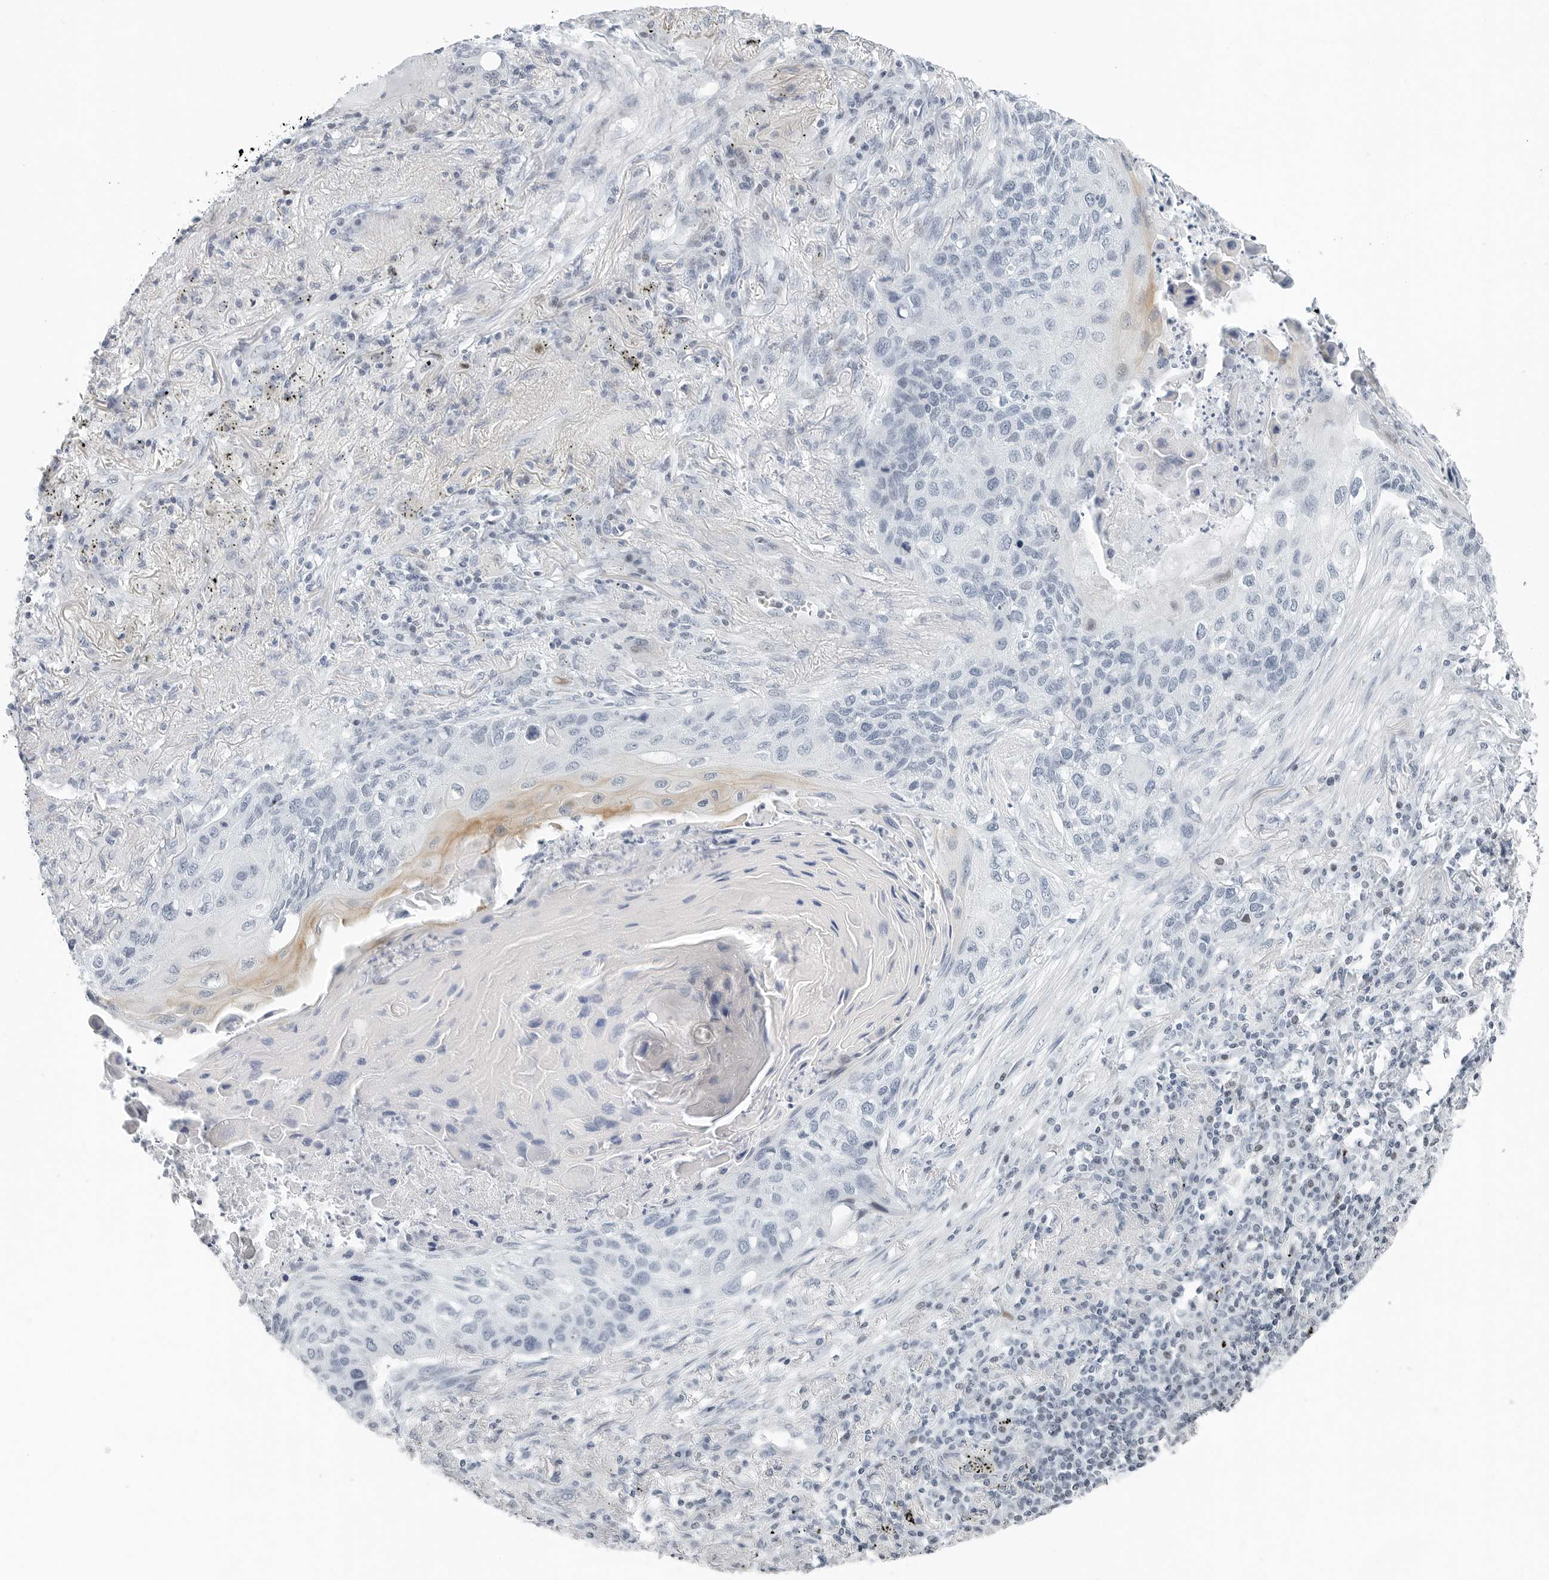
{"staining": {"intensity": "negative", "quantity": "none", "location": "none"}, "tissue": "lung cancer", "cell_type": "Tumor cells", "image_type": "cancer", "snomed": [{"axis": "morphology", "description": "Squamous cell carcinoma, NOS"}, {"axis": "topography", "description": "Lung"}], "caption": "DAB (3,3'-diaminobenzidine) immunohistochemical staining of lung squamous cell carcinoma shows no significant staining in tumor cells.", "gene": "NTMT2", "patient": {"sex": "female", "age": 63}}